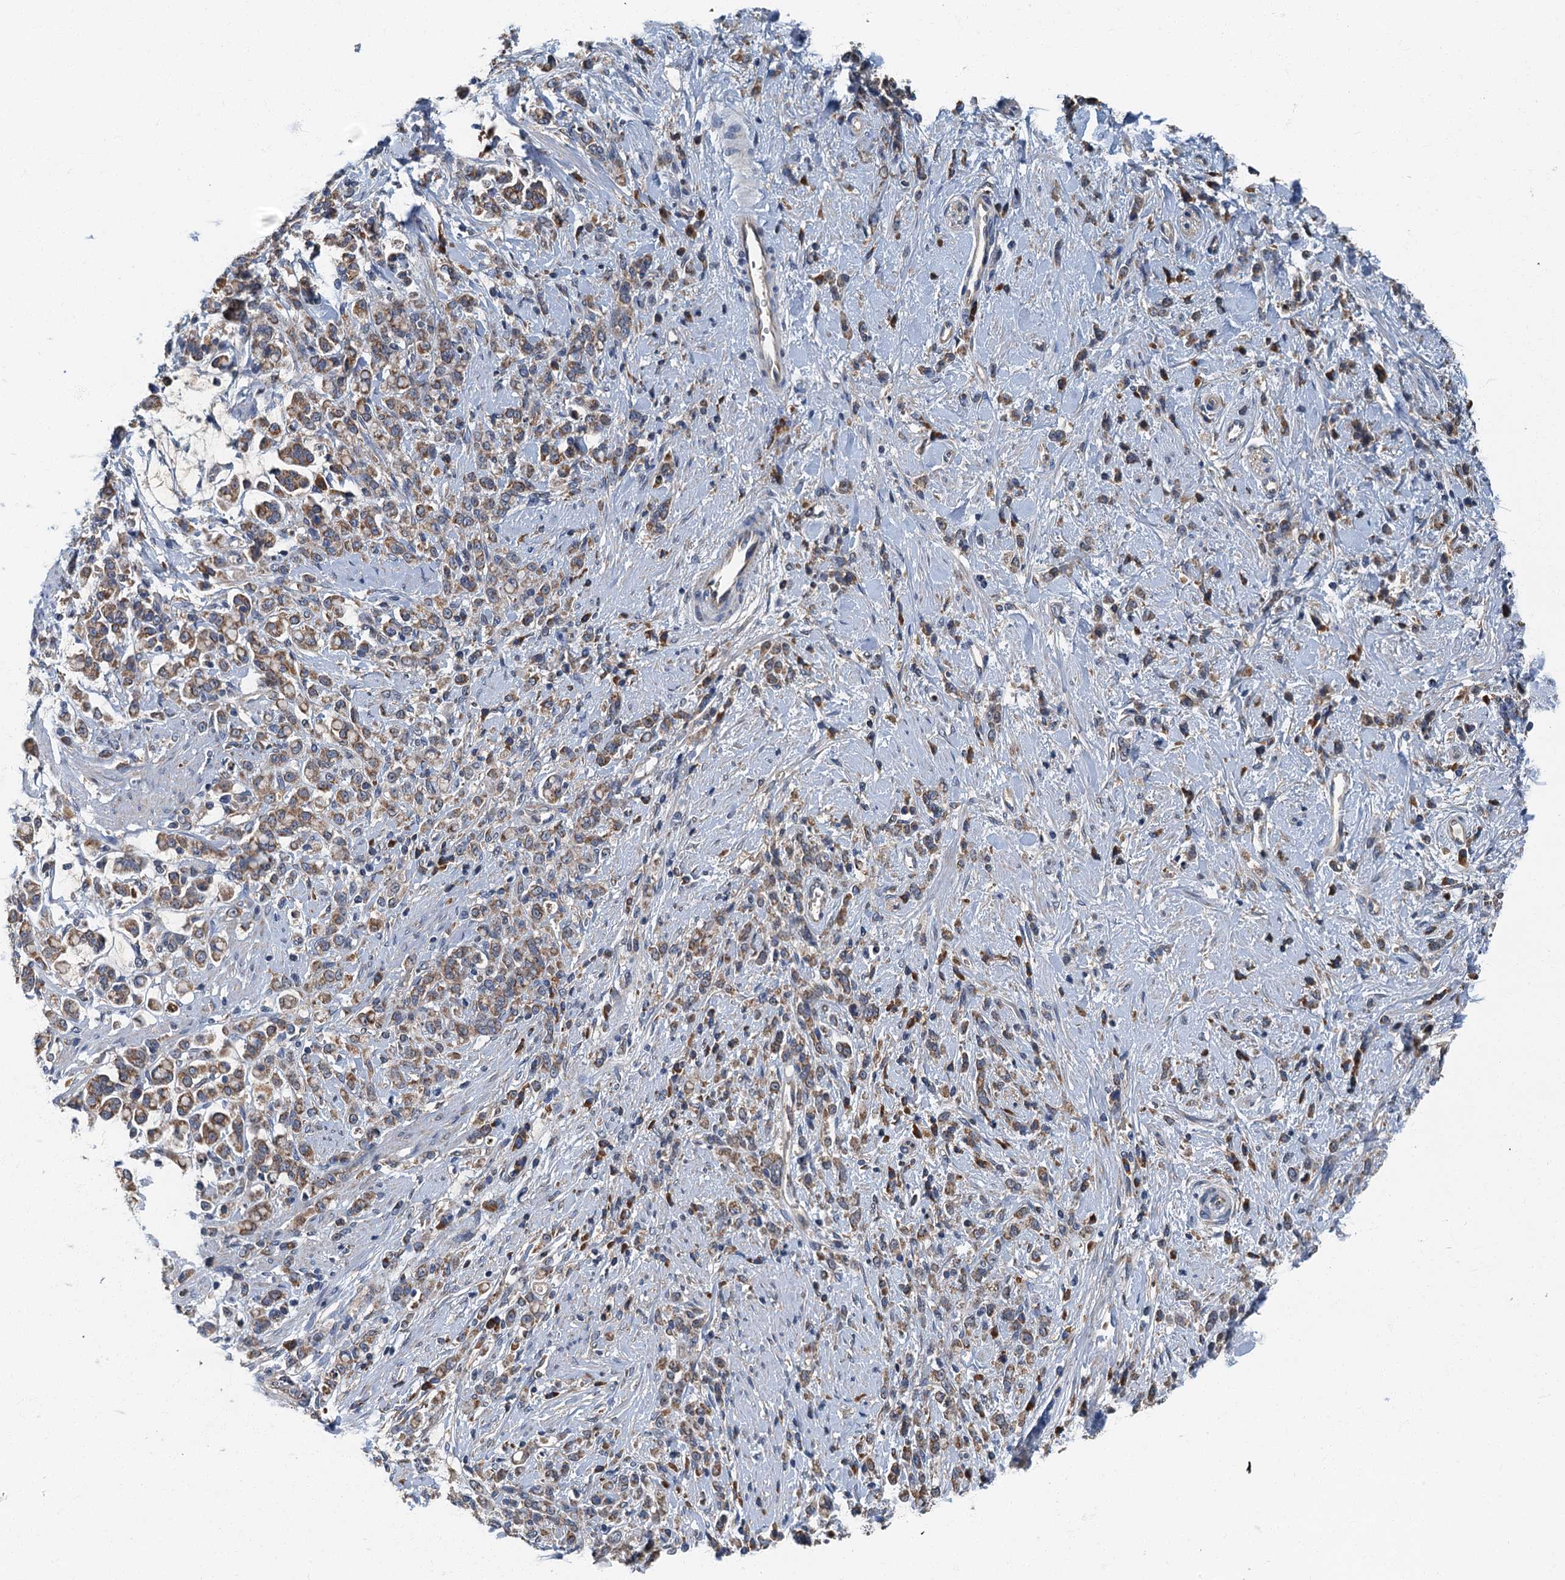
{"staining": {"intensity": "moderate", "quantity": ">75%", "location": "cytoplasmic/membranous"}, "tissue": "stomach cancer", "cell_type": "Tumor cells", "image_type": "cancer", "snomed": [{"axis": "morphology", "description": "Adenocarcinoma, NOS"}, {"axis": "topography", "description": "Stomach"}], "caption": "Stomach adenocarcinoma stained with a brown dye displays moderate cytoplasmic/membranous positive positivity in about >75% of tumor cells.", "gene": "DDX49", "patient": {"sex": "female", "age": 60}}